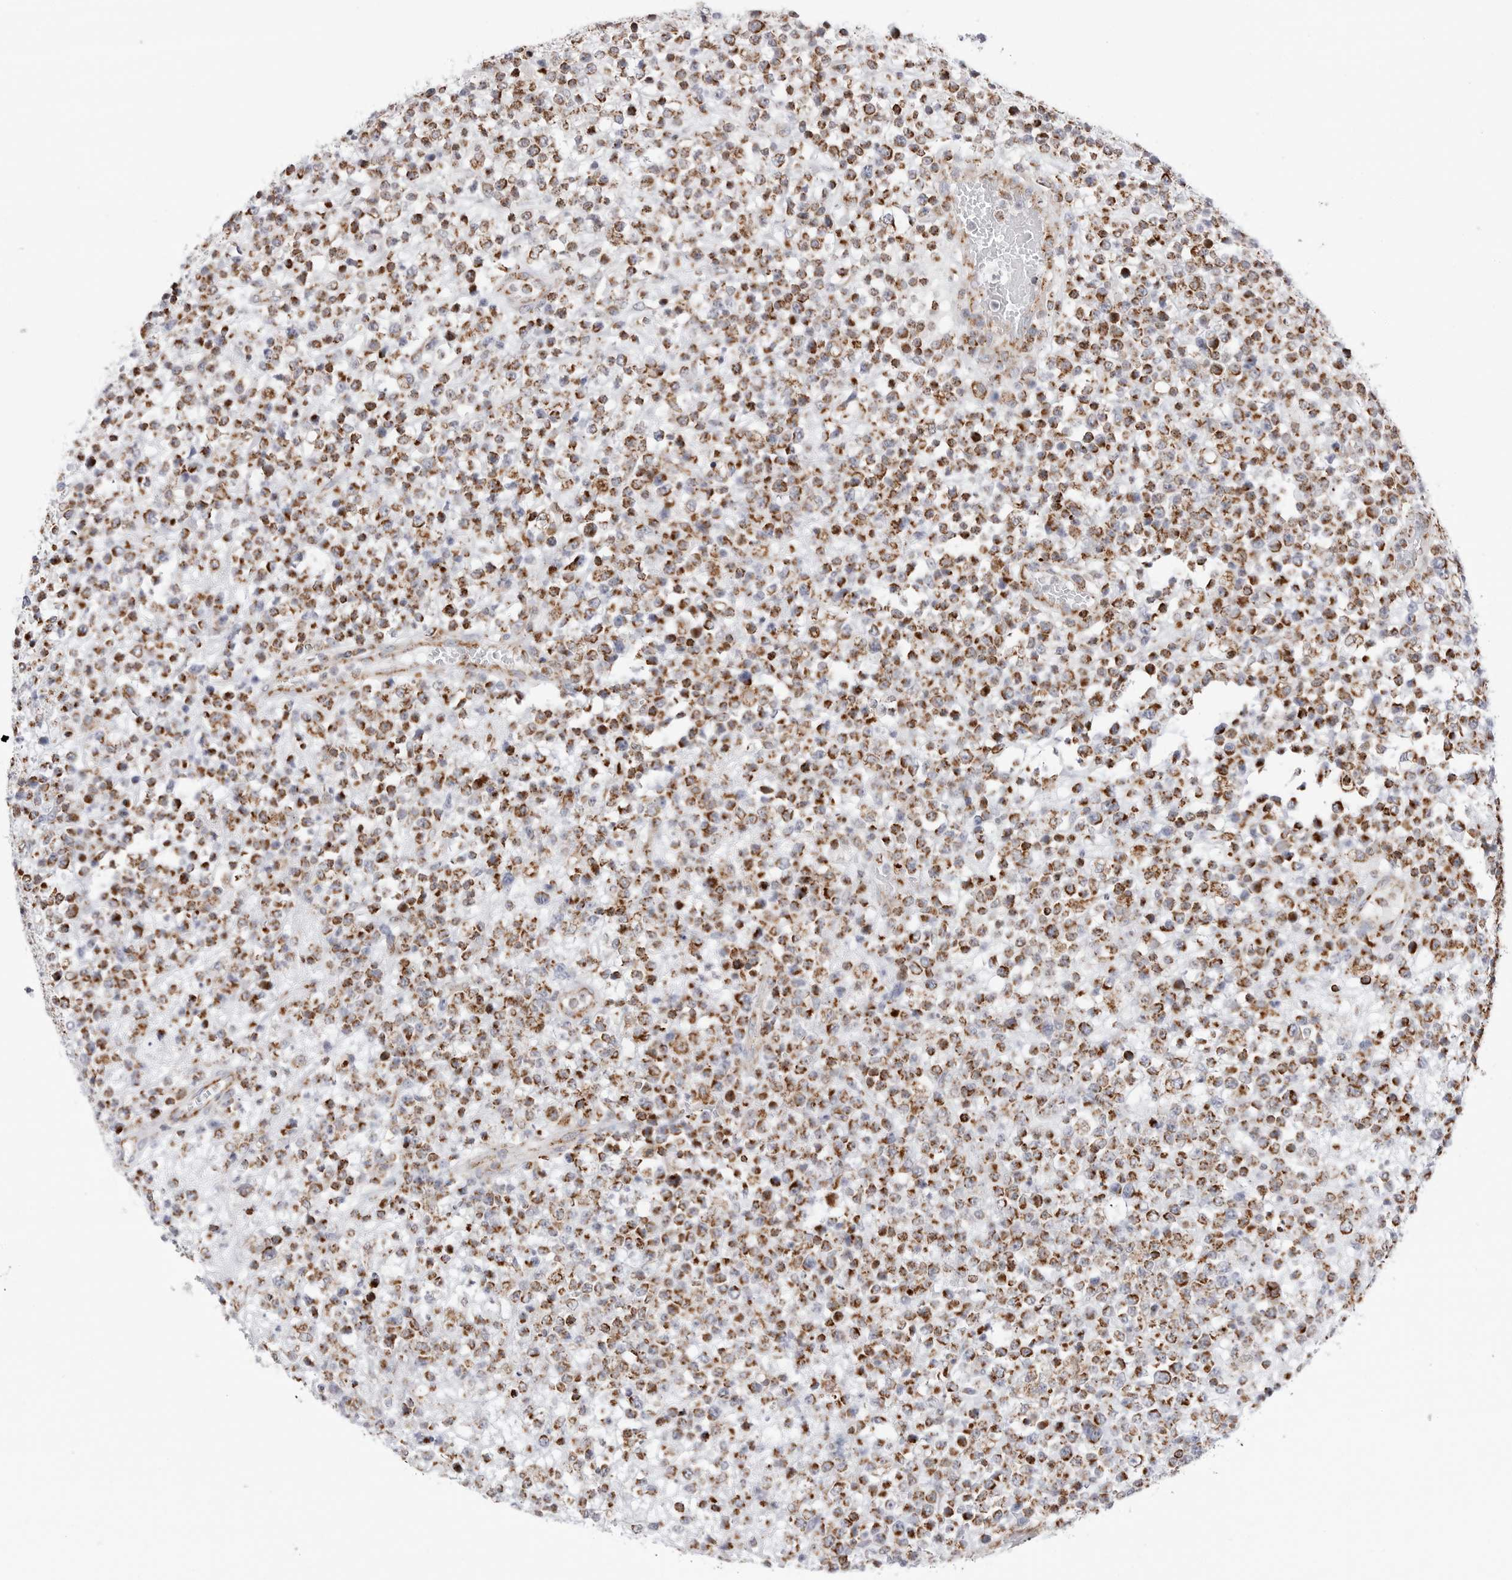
{"staining": {"intensity": "strong", "quantity": ">75%", "location": "cytoplasmic/membranous"}, "tissue": "lymphoma", "cell_type": "Tumor cells", "image_type": "cancer", "snomed": [{"axis": "morphology", "description": "Malignant lymphoma, non-Hodgkin's type, High grade"}, {"axis": "topography", "description": "Colon"}], "caption": "Brown immunohistochemical staining in malignant lymphoma, non-Hodgkin's type (high-grade) reveals strong cytoplasmic/membranous expression in approximately >75% of tumor cells.", "gene": "ATP5IF1", "patient": {"sex": "female", "age": 53}}